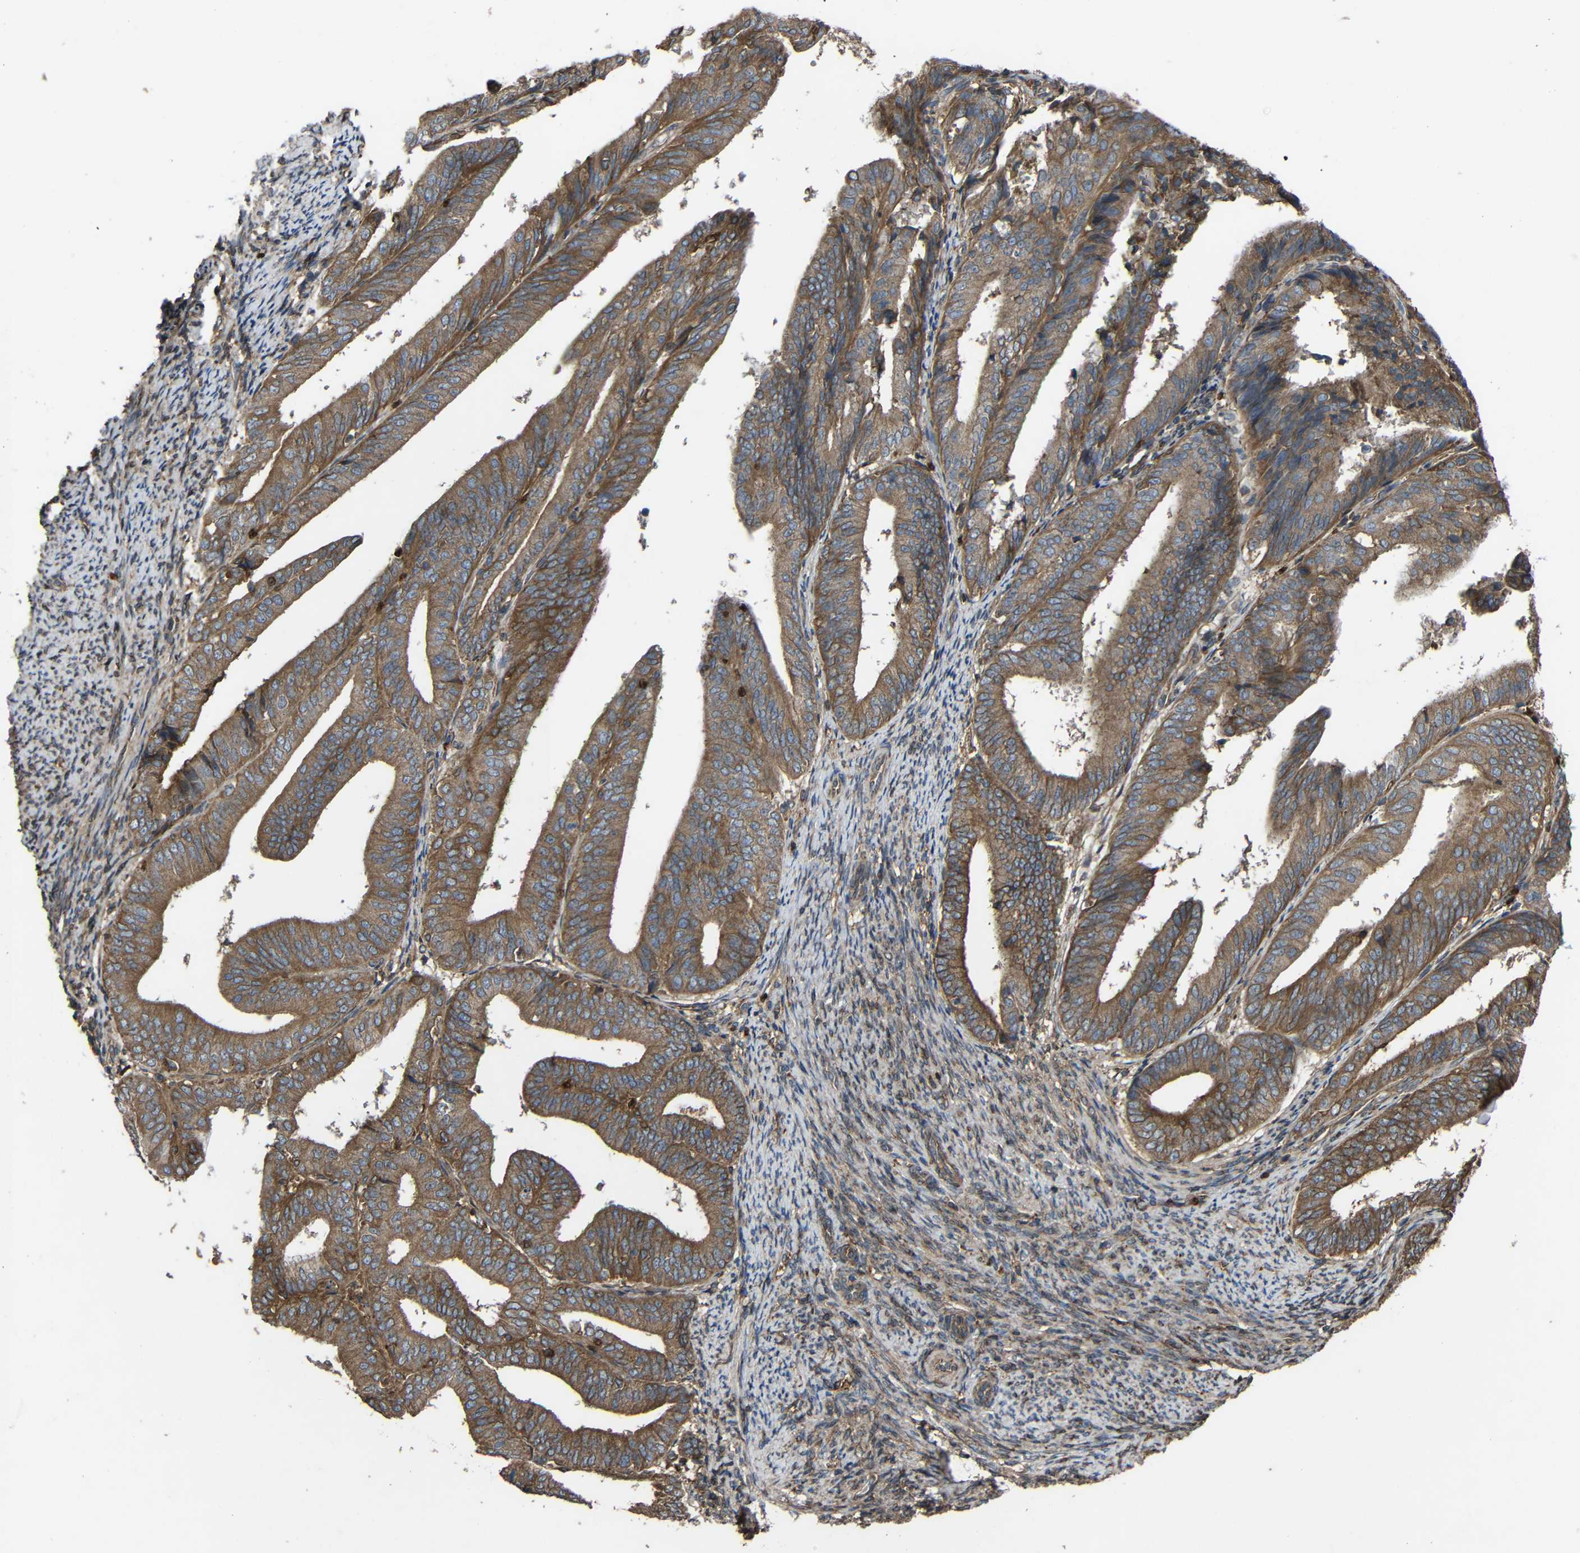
{"staining": {"intensity": "moderate", "quantity": ">75%", "location": "cytoplasmic/membranous"}, "tissue": "endometrial cancer", "cell_type": "Tumor cells", "image_type": "cancer", "snomed": [{"axis": "morphology", "description": "Adenocarcinoma, NOS"}, {"axis": "topography", "description": "Endometrium"}], "caption": "Endometrial cancer (adenocarcinoma) stained with a brown dye demonstrates moderate cytoplasmic/membranous positive positivity in approximately >75% of tumor cells.", "gene": "TREM2", "patient": {"sex": "female", "age": 63}}